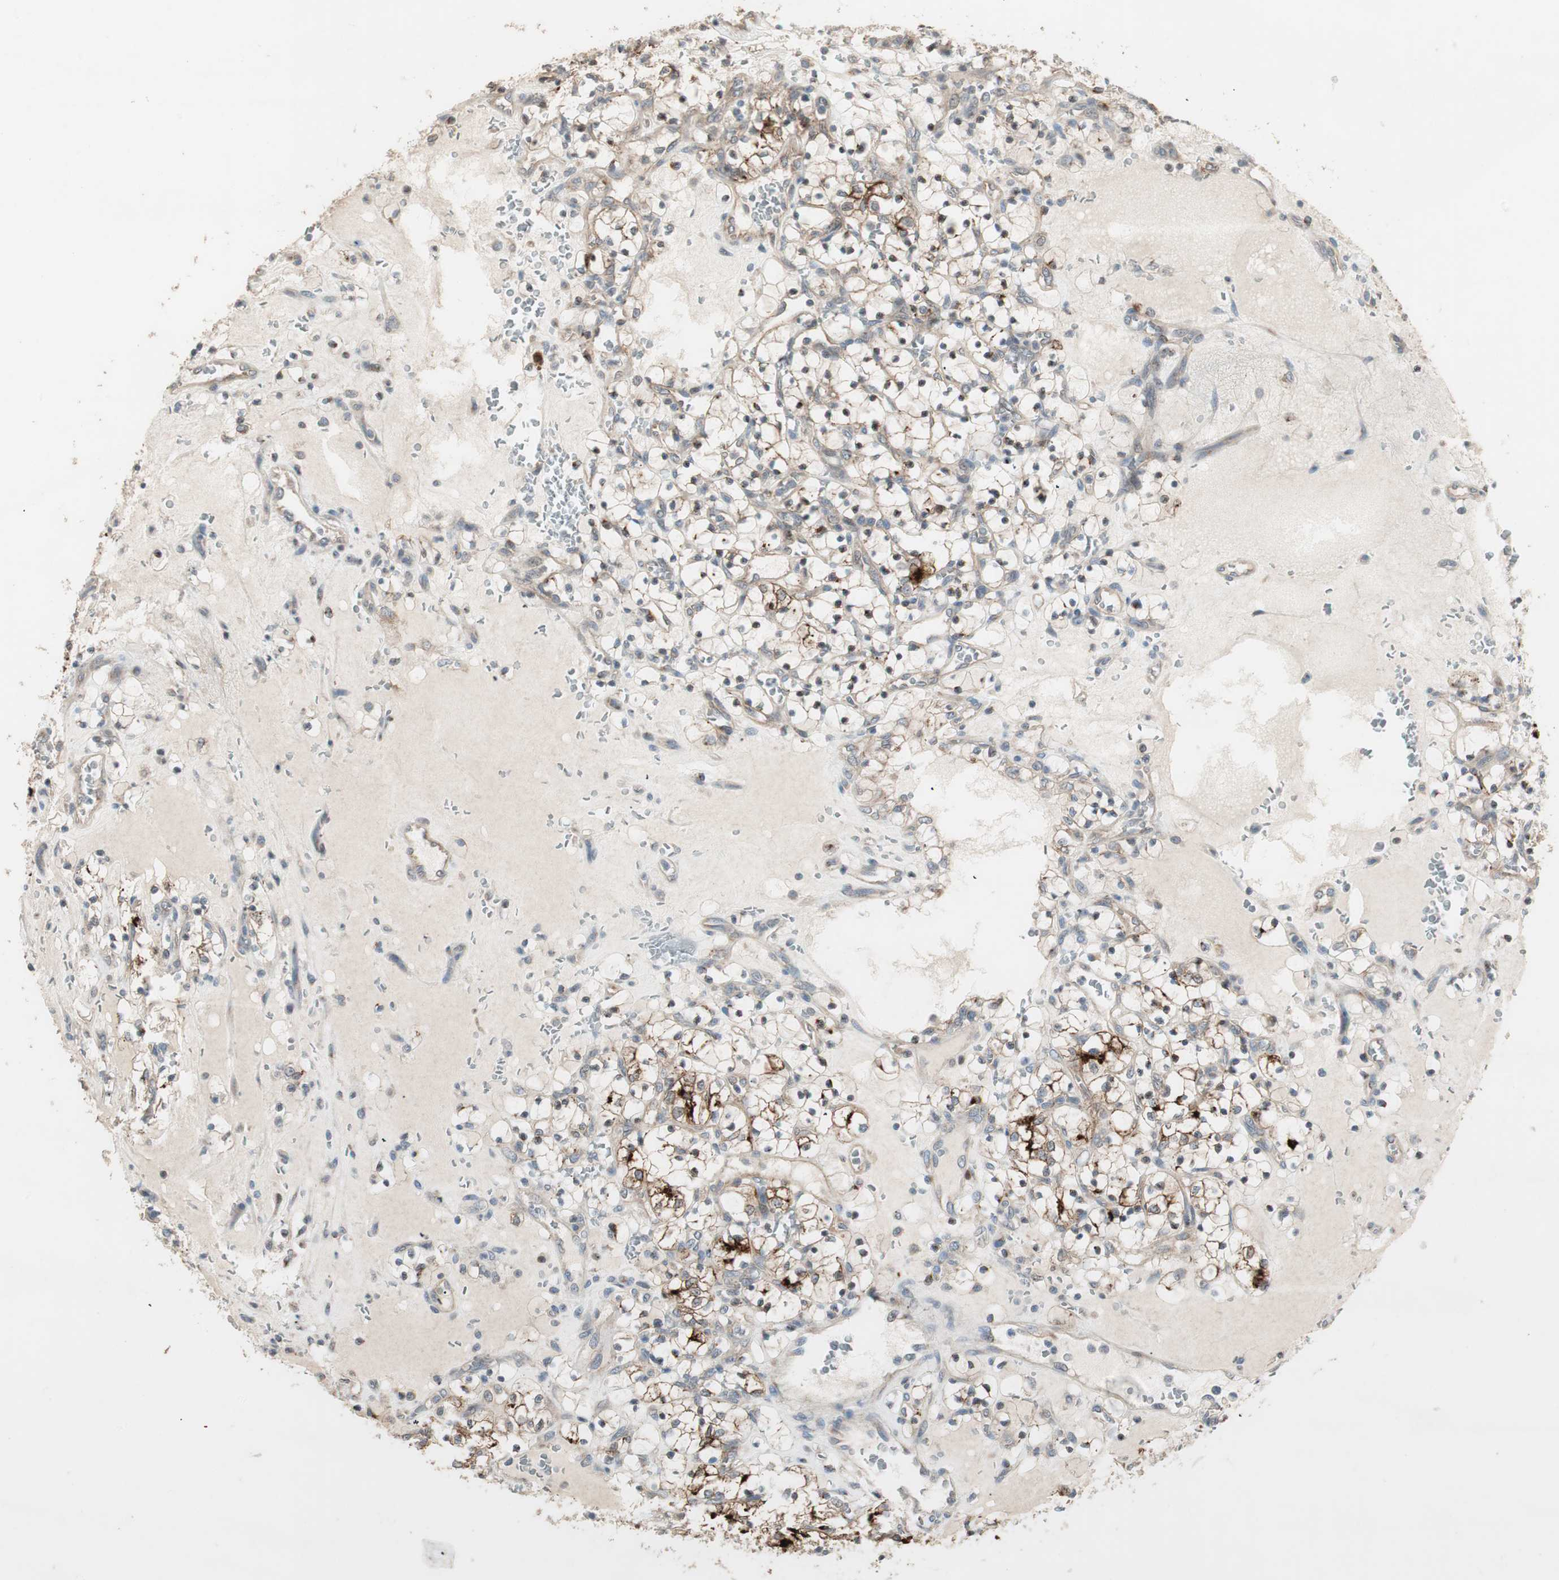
{"staining": {"intensity": "strong", "quantity": ">75%", "location": "cytoplasmic/membranous"}, "tissue": "renal cancer", "cell_type": "Tumor cells", "image_type": "cancer", "snomed": [{"axis": "morphology", "description": "Adenocarcinoma, NOS"}, {"axis": "topography", "description": "Kidney"}], "caption": "Adenocarcinoma (renal) was stained to show a protein in brown. There is high levels of strong cytoplasmic/membranous positivity in about >75% of tumor cells.", "gene": "RARRES1", "patient": {"sex": "female", "age": 69}}